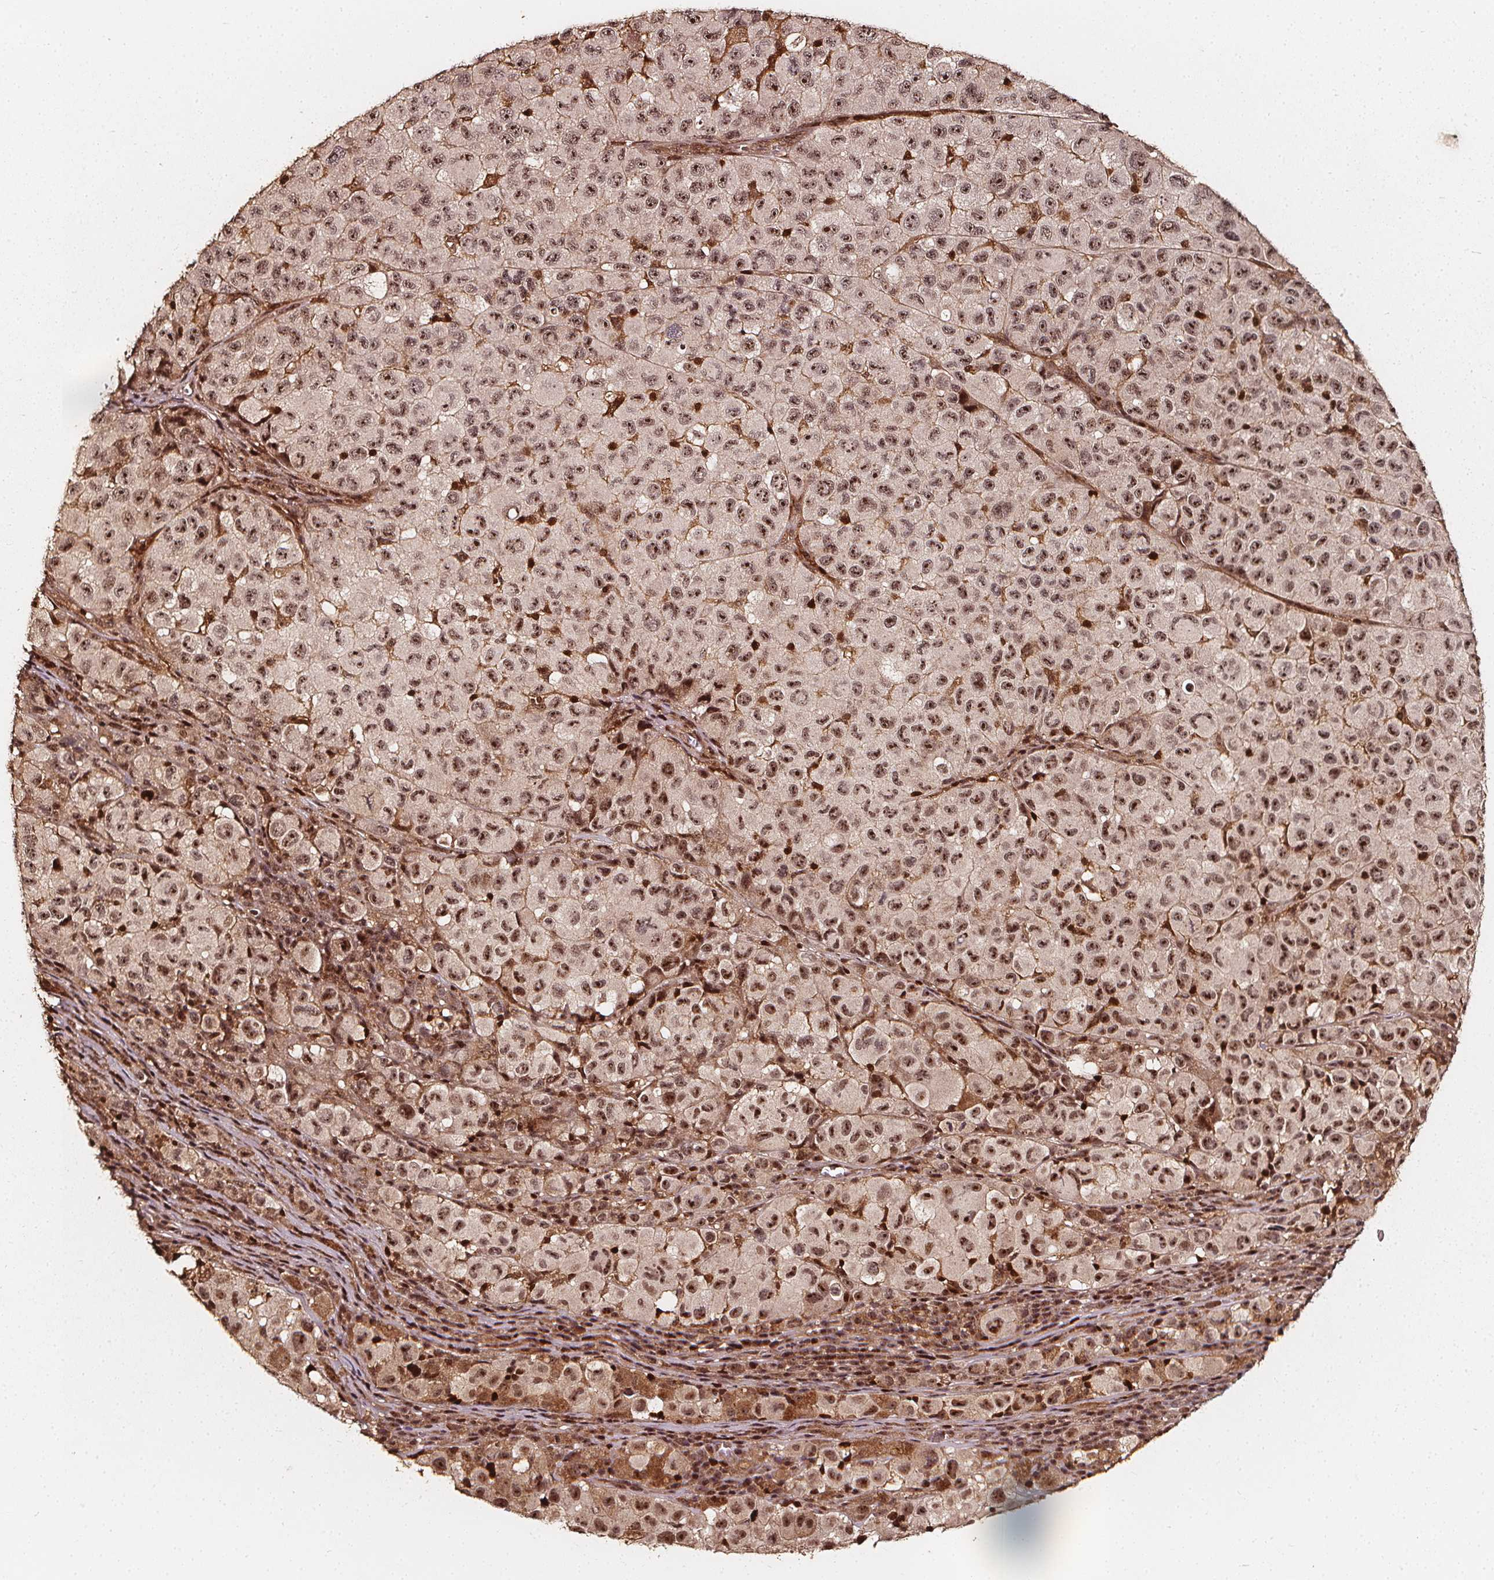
{"staining": {"intensity": "moderate", "quantity": ">75%", "location": "cytoplasmic/membranous,nuclear"}, "tissue": "melanoma", "cell_type": "Tumor cells", "image_type": "cancer", "snomed": [{"axis": "morphology", "description": "Malignant melanoma, NOS"}, {"axis": "topography", "description": "Skin"}], "caption": "There is medium levels of moderate cytoplasmic/membranous and nuclear staining in tumor cells of malignant melanoma, as demonstrated by immunohistochemical staining (brown color).", "gene": "EXOSC9", "patient": {"sex": "male", "age": 93}}